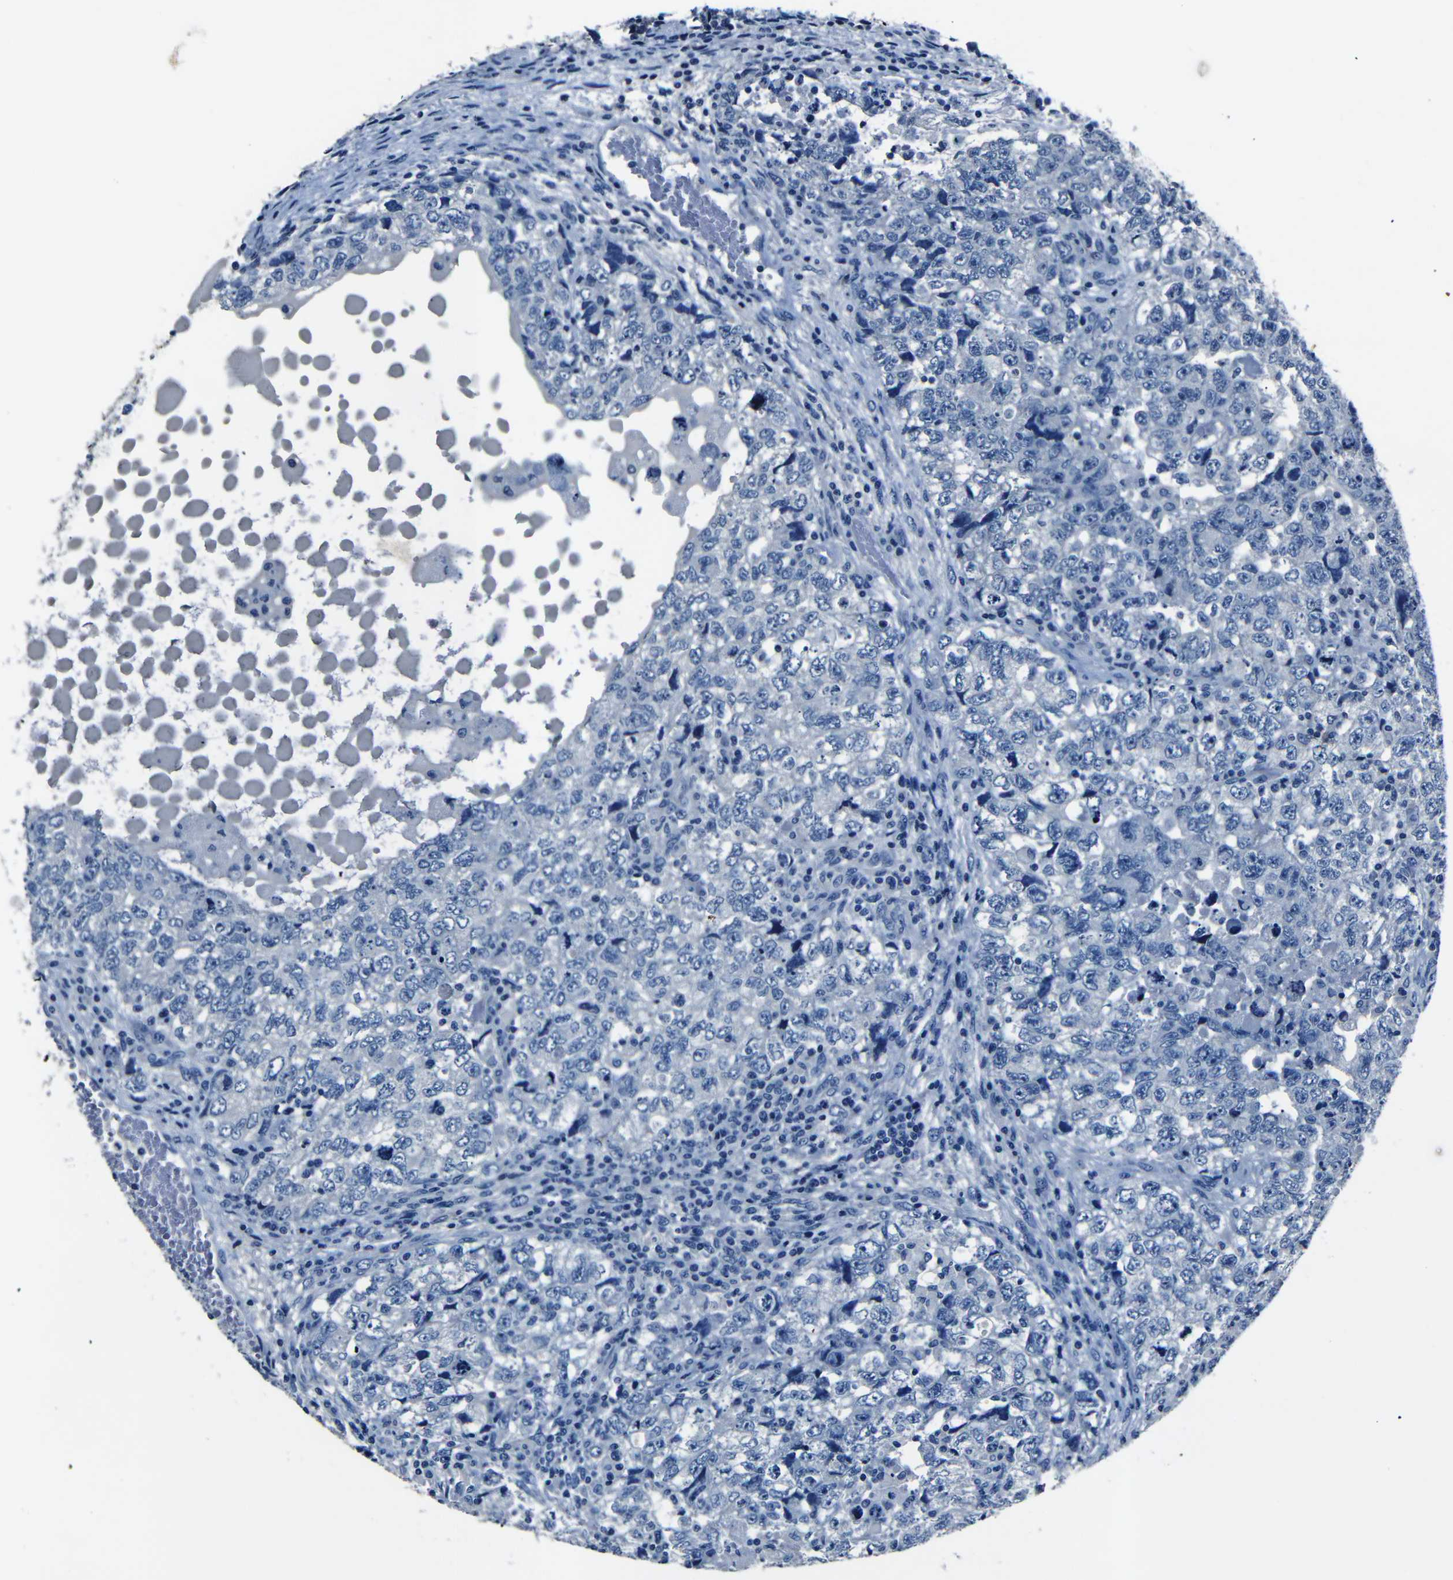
{"staining": {"intensity": "negative", "quantity": "none", "location": "none"}, "tissue": "testis cancer", "cell_type": "Tumor cells", "image_type": "cancer", "snomed": [{"axis": "morphology", "description": "Carcinoma, Embryonal, NOS"}, {"axis": "topography", "description": "Testis"}], "caption": "The micrograph reveals no significant staining in tumor cells of testis cancer (embryonal carcinoma).", "gene": "NCMAP", "patient": {"sex": "male", "age": 36}}